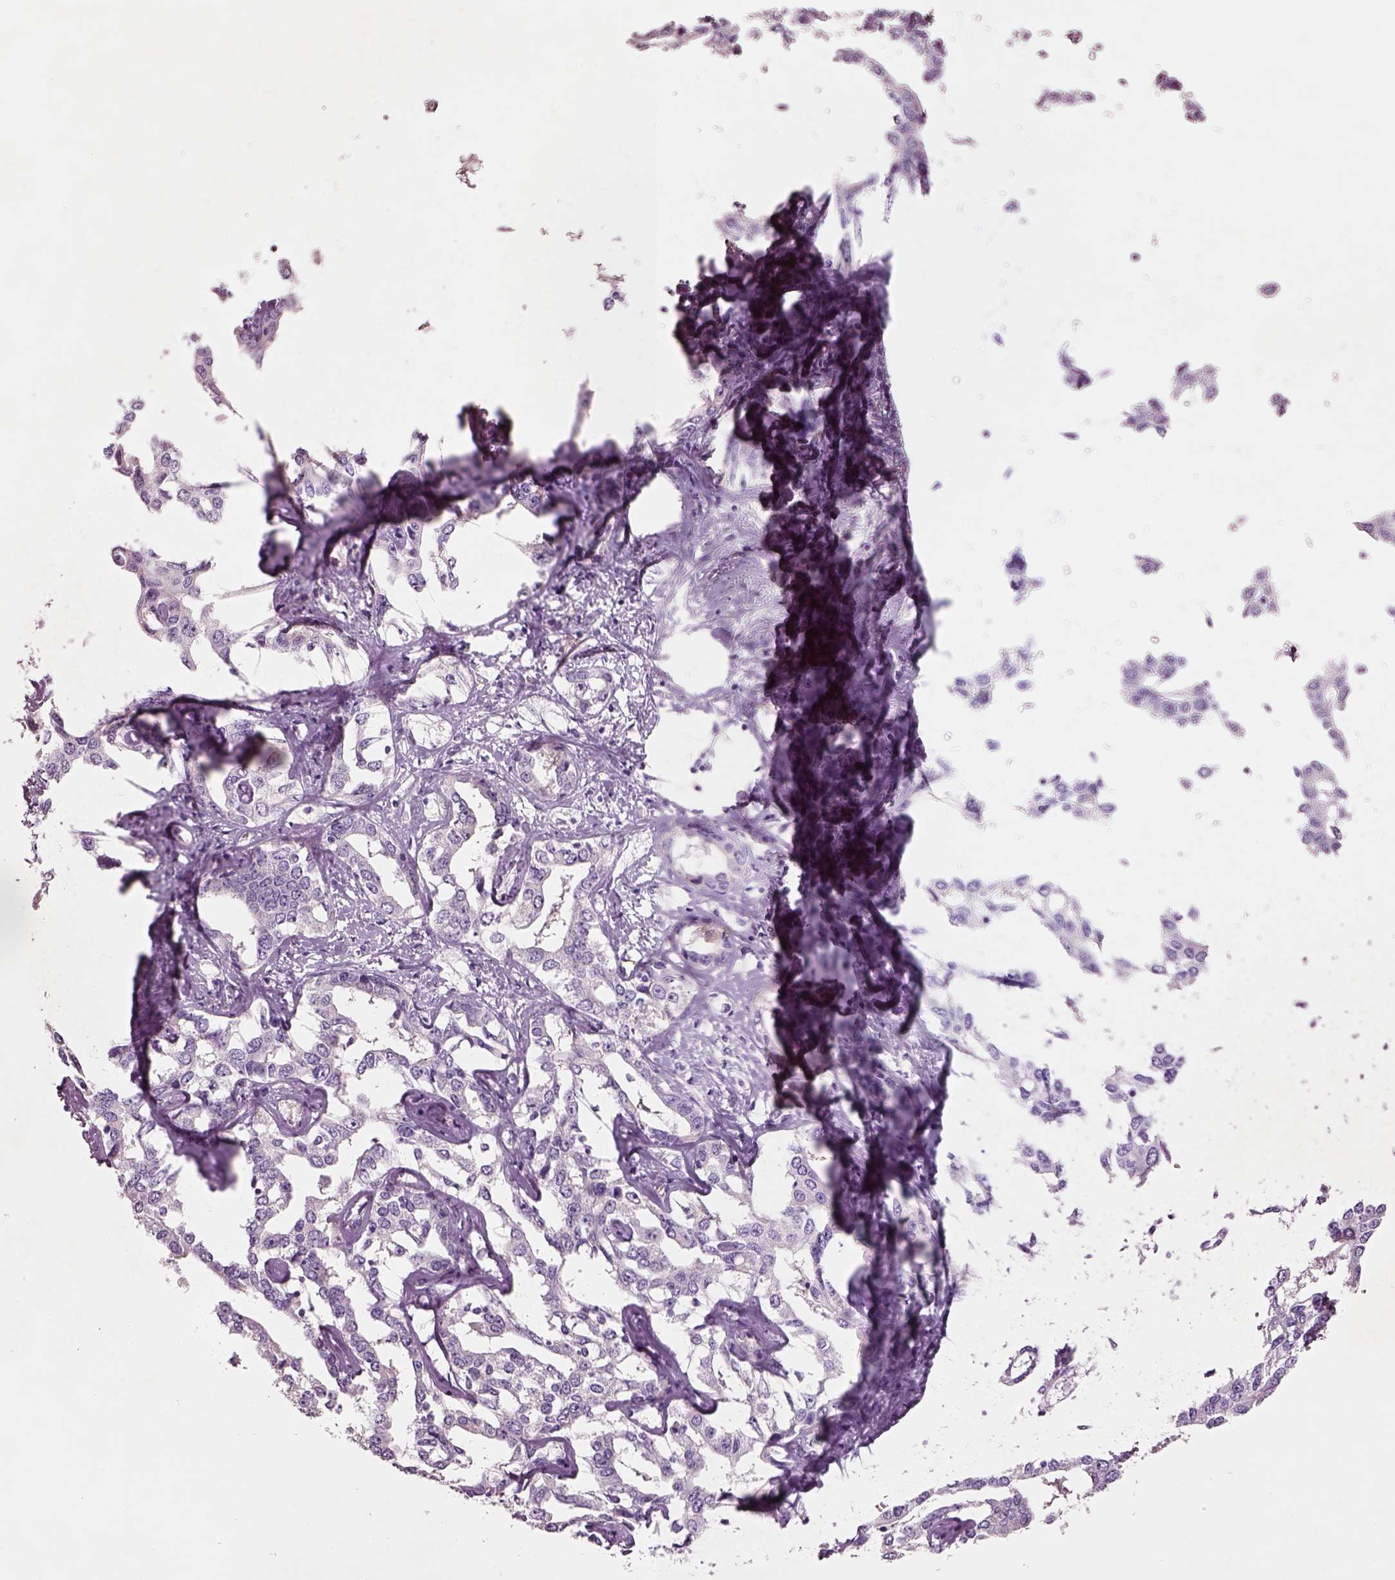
{"staining": {"intensity": "negative", "quantity": "none", "location": "none"}, "tissue": "liver cancer", "cell_type": "Tumor cells", "image_type": "cancer", "snomed": [{"axis": "morphology", "description": "Cholangiocarcinoma"}, {"axis": "topography", "description": "Liver"}], "caption": "Image shows no significant protein positivity in tumor cells of cholangiocarcinoma (liver).", "gene": "PLPP7", "patient": {"sex": "male", "age": 59}}